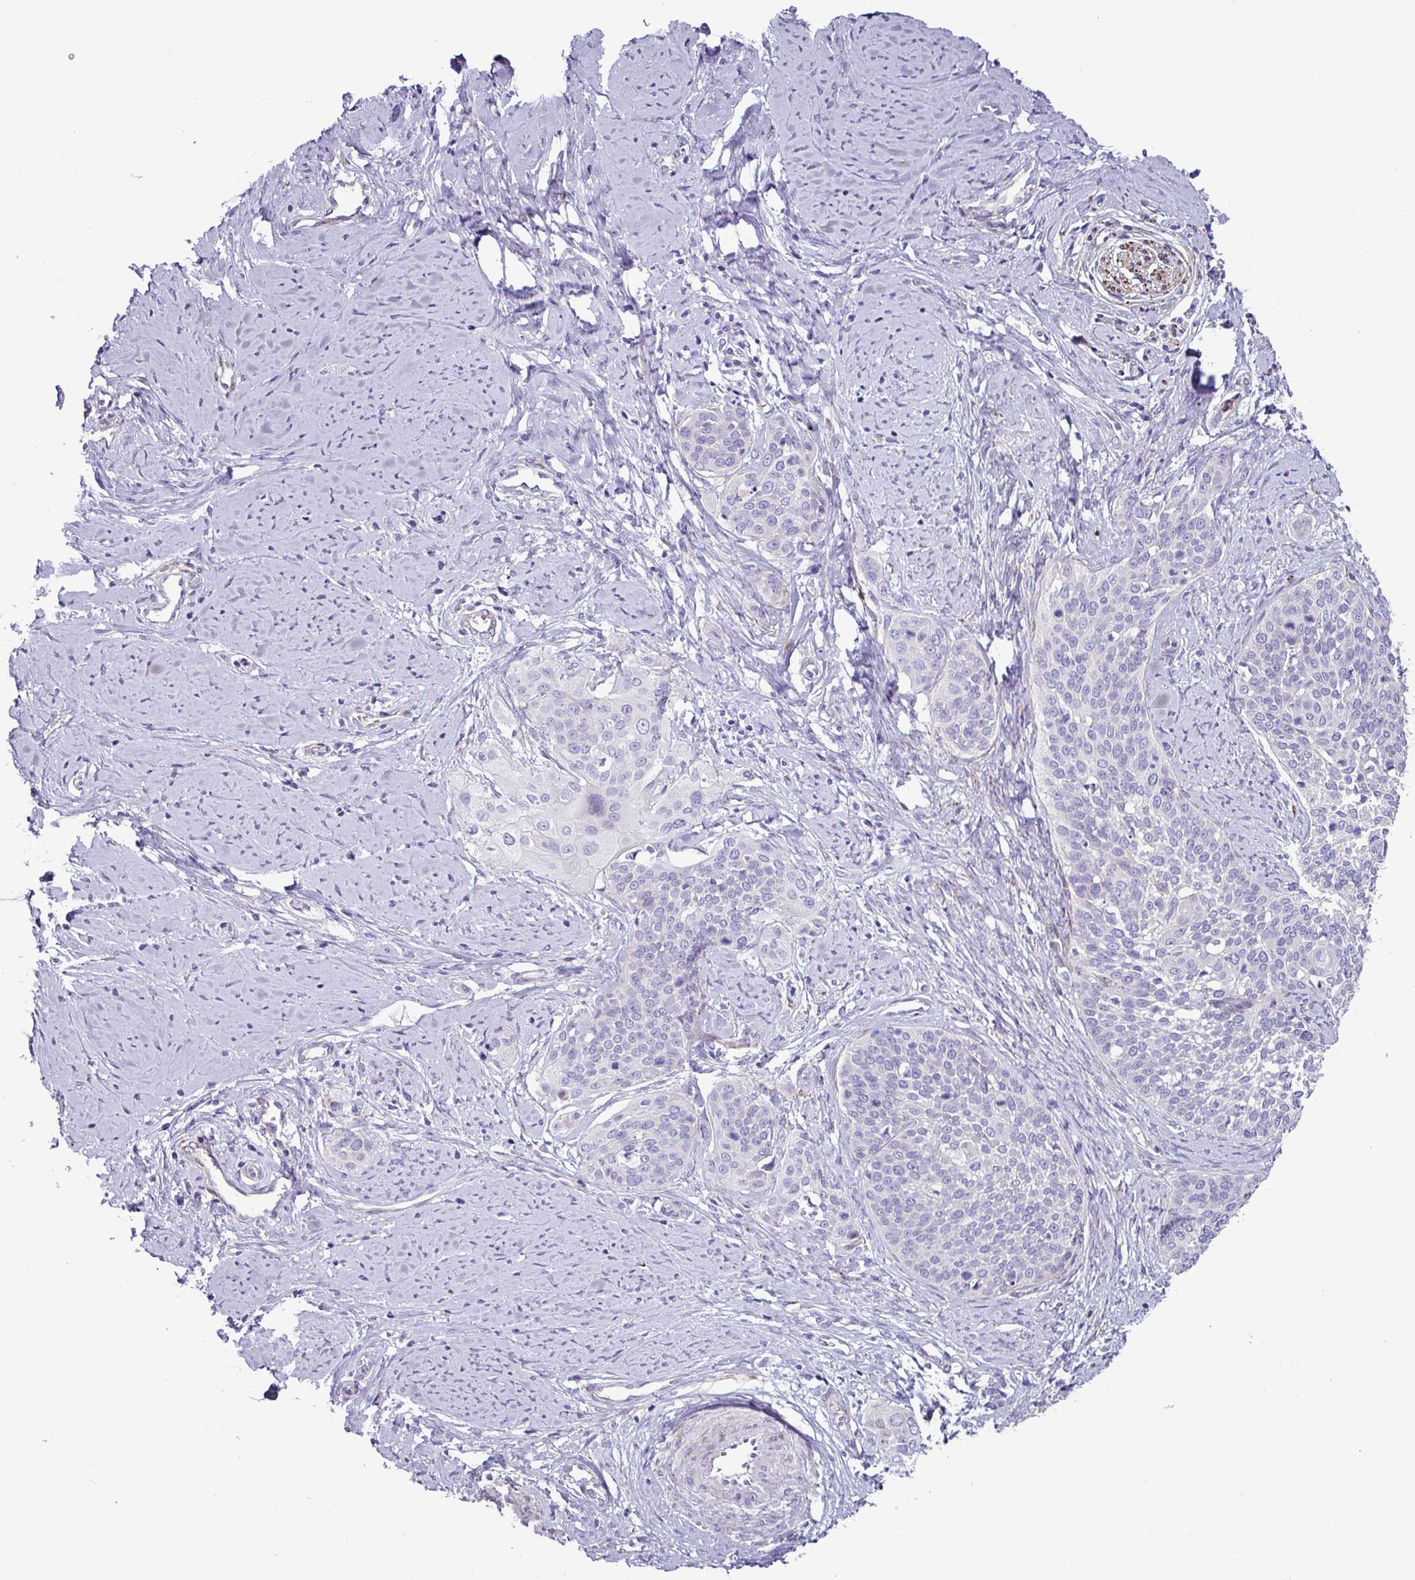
{"staining": {"intensity": "negative", "quantity": "none", "location": "none"}, "tissue": "cervical cancer", "cell_type": "Tumor cells", "image_type": "cancer", "snomed": [{"axis": "morphology", "description": "Squamous cell carcinoma, NOS"}, {"axis": "topography", "description": "Cervix"}], "caption": "The image displays no significant positivity in tumor cells of squamous cell carcinoma (cervical).", "gene": "PPP1R35", "patient": {"sex": "female", "age": 44}}